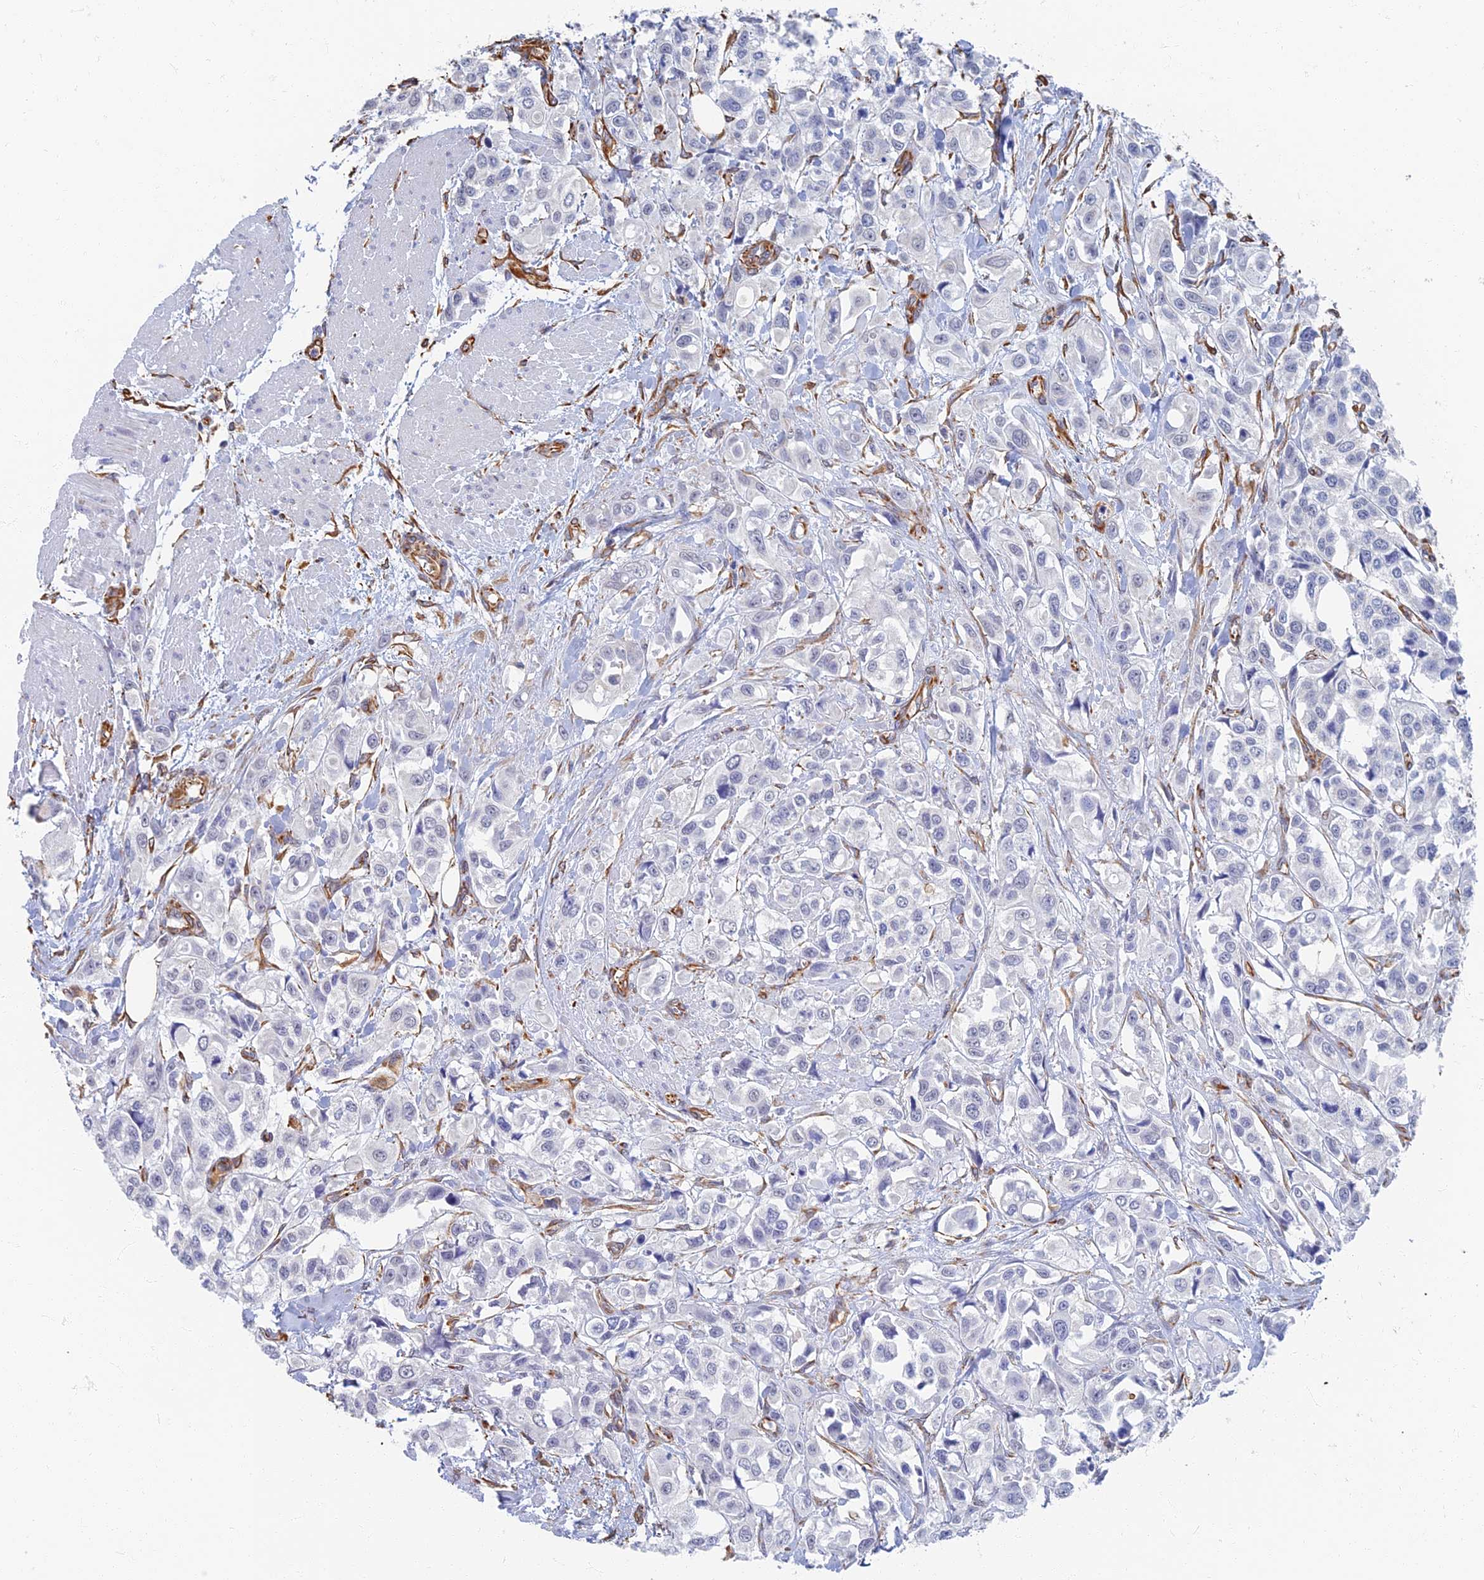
{"staining": {"intensity": "negative", "quantity": "none", "location": "none"}, "tissue": "urothelial cancer", "cell_type": "Tumor cells", "image_type": "cancer", "snomed": [{"axis": "morphology", "description": "Urothelial carcinoma, High grade"}, {"axis": "topography", "description": "Urinary bladder"}], "caption": "Protein analysis of urothelial carcinoma (high-grade) exhibits no significant staining in tumor cells.", "gene": "RMC1", "patient": {"sex": "male", "age": 67}}